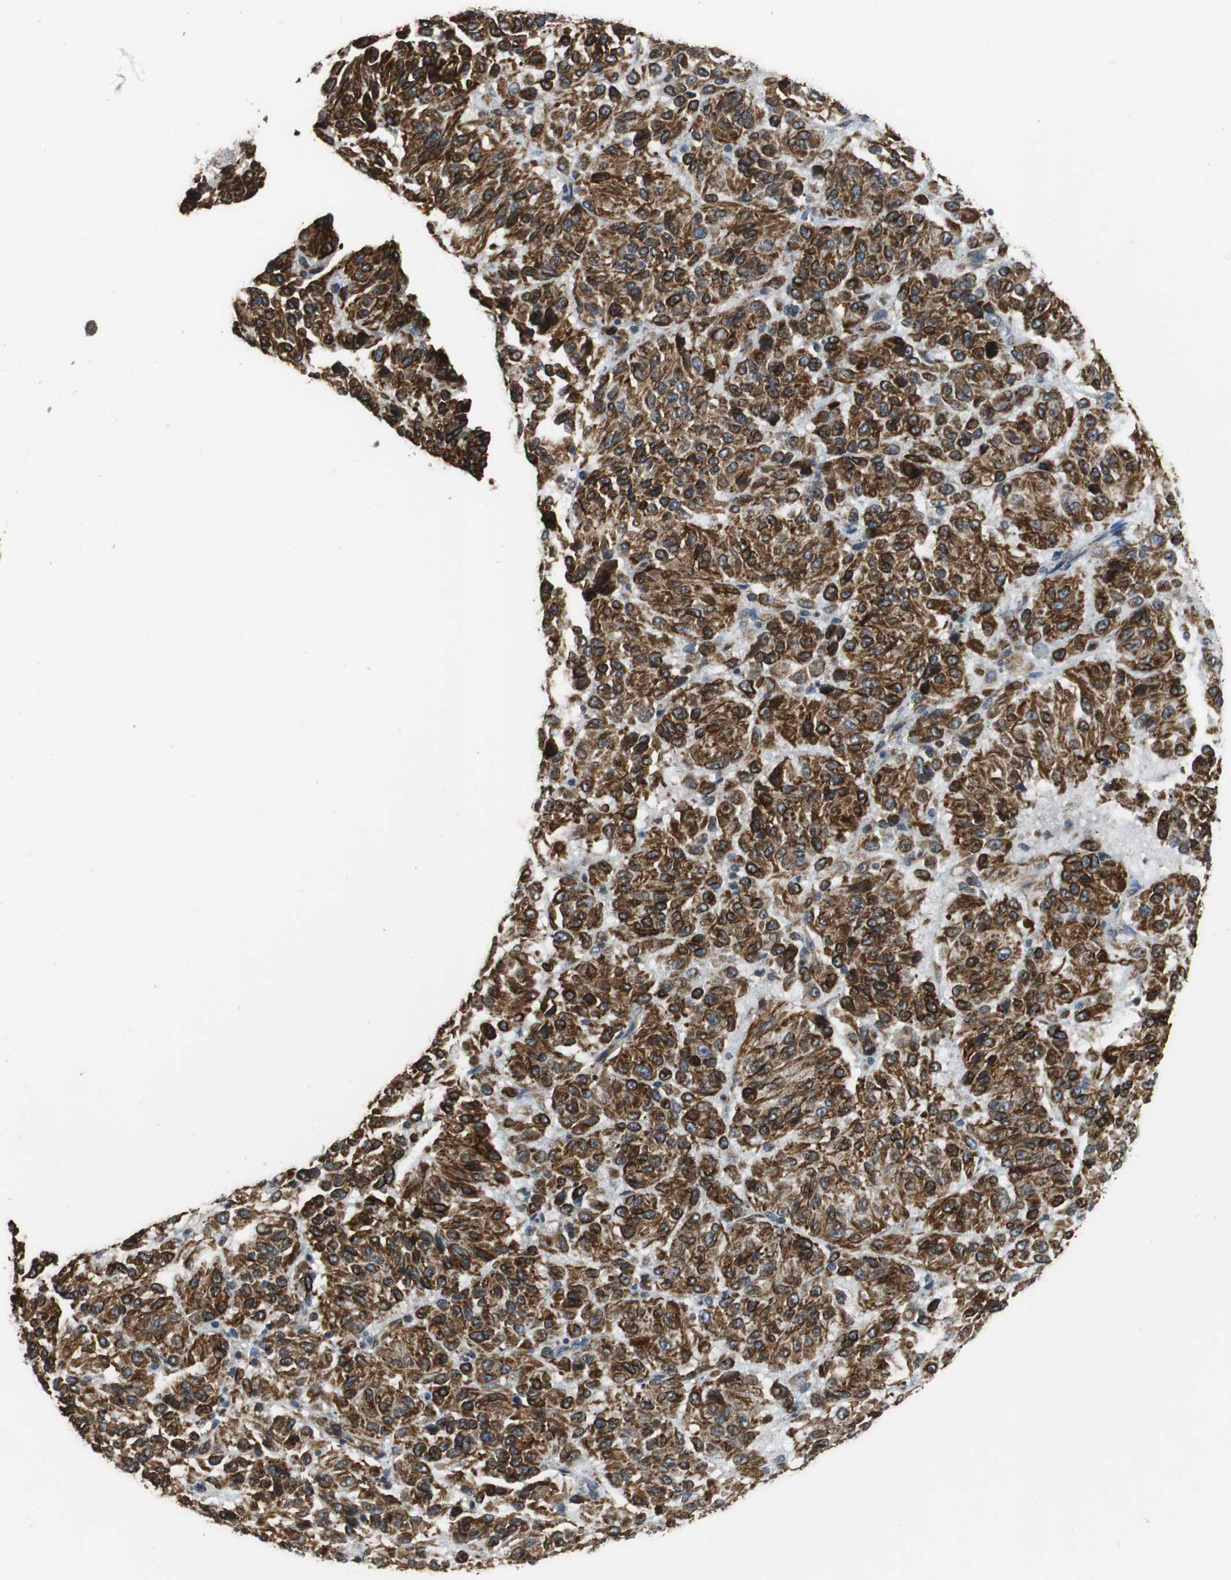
{"staining": {"intensity": "moderate", "quantity": ">75%", "location": "cytoplasmic/membranous"}, "tissue": "melanoma", "cell_type": "Tumor cells", "image_type": "cancer", "snomed": [{"axis": "morphology", "description": "Malignant melanoma, Metastatic site"}, {"axis": "topography", "description": "Lung"}], "caption": "Immunohistochemistry of malignant melanoma (metastatic site) shows medium levels of moderate cytoplasmic/membranous positivity in approximately >75% of tumor cells.", "gene": "NNT", "patient": {"sex": "male", "age": 64}}